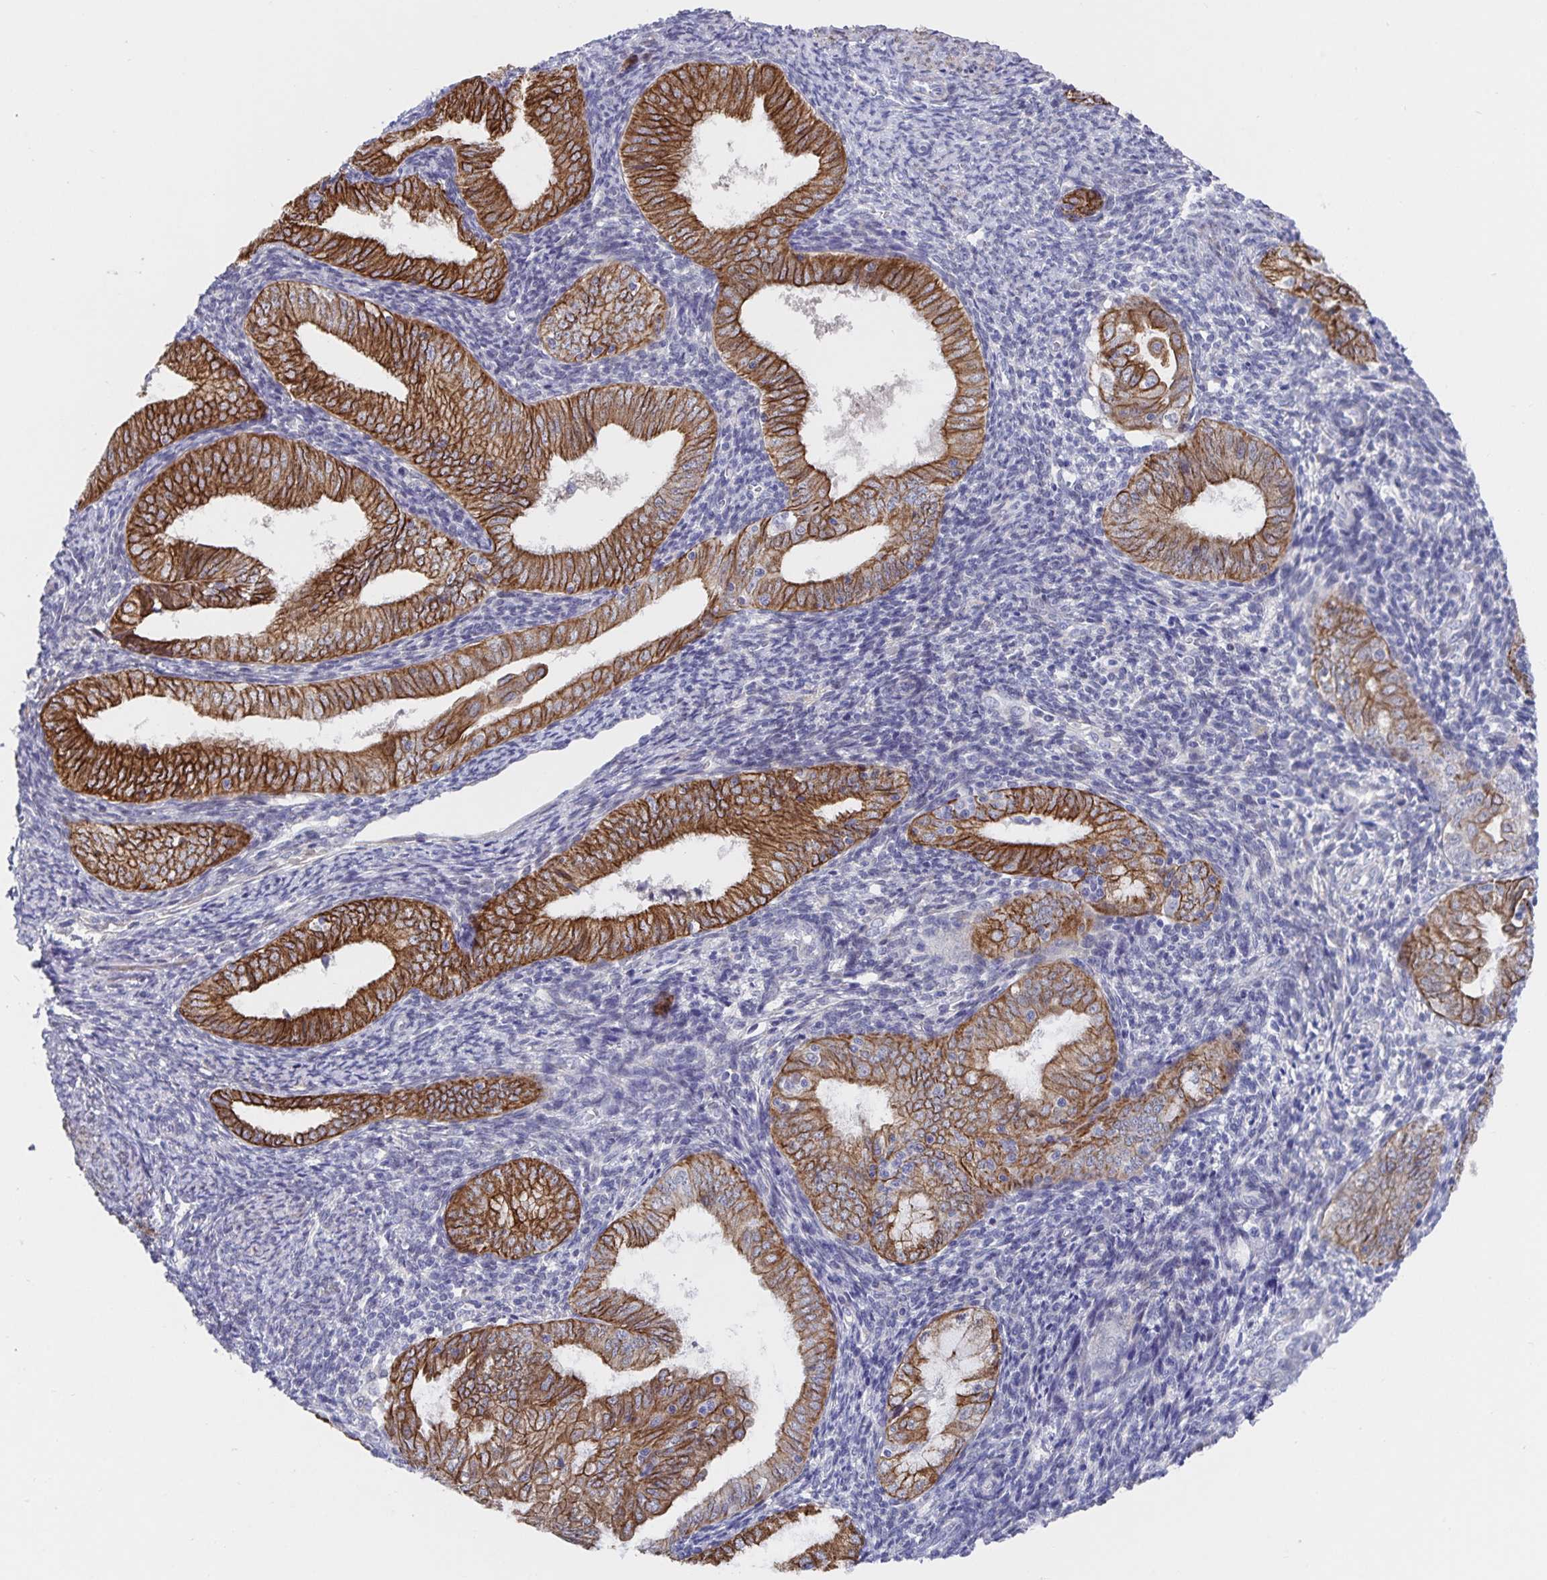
{"staining": {"intensity": "strong", "quantity": "25%-75%", "location": "cytoplasmic/membranous"}, "tissue": "endometrial cancer", "cell_type": "Tumor cells", "image_type": "cancer", "snomed": [{"axis": "morphology", "description": "Adenocarcinoma, NOS"}, {"axis": "topography", "description": "Endometrium"}], "caption": "Protein expression analysis of endometrial adenocarcinoma displays strong cytoplasmic/membranous positivity in about 25%-75% of tumor cells. (IHC, brightfield microscopy, high magnification).", "gene": "ZIK1", "patient": {"sex": "female", "age": 55}}